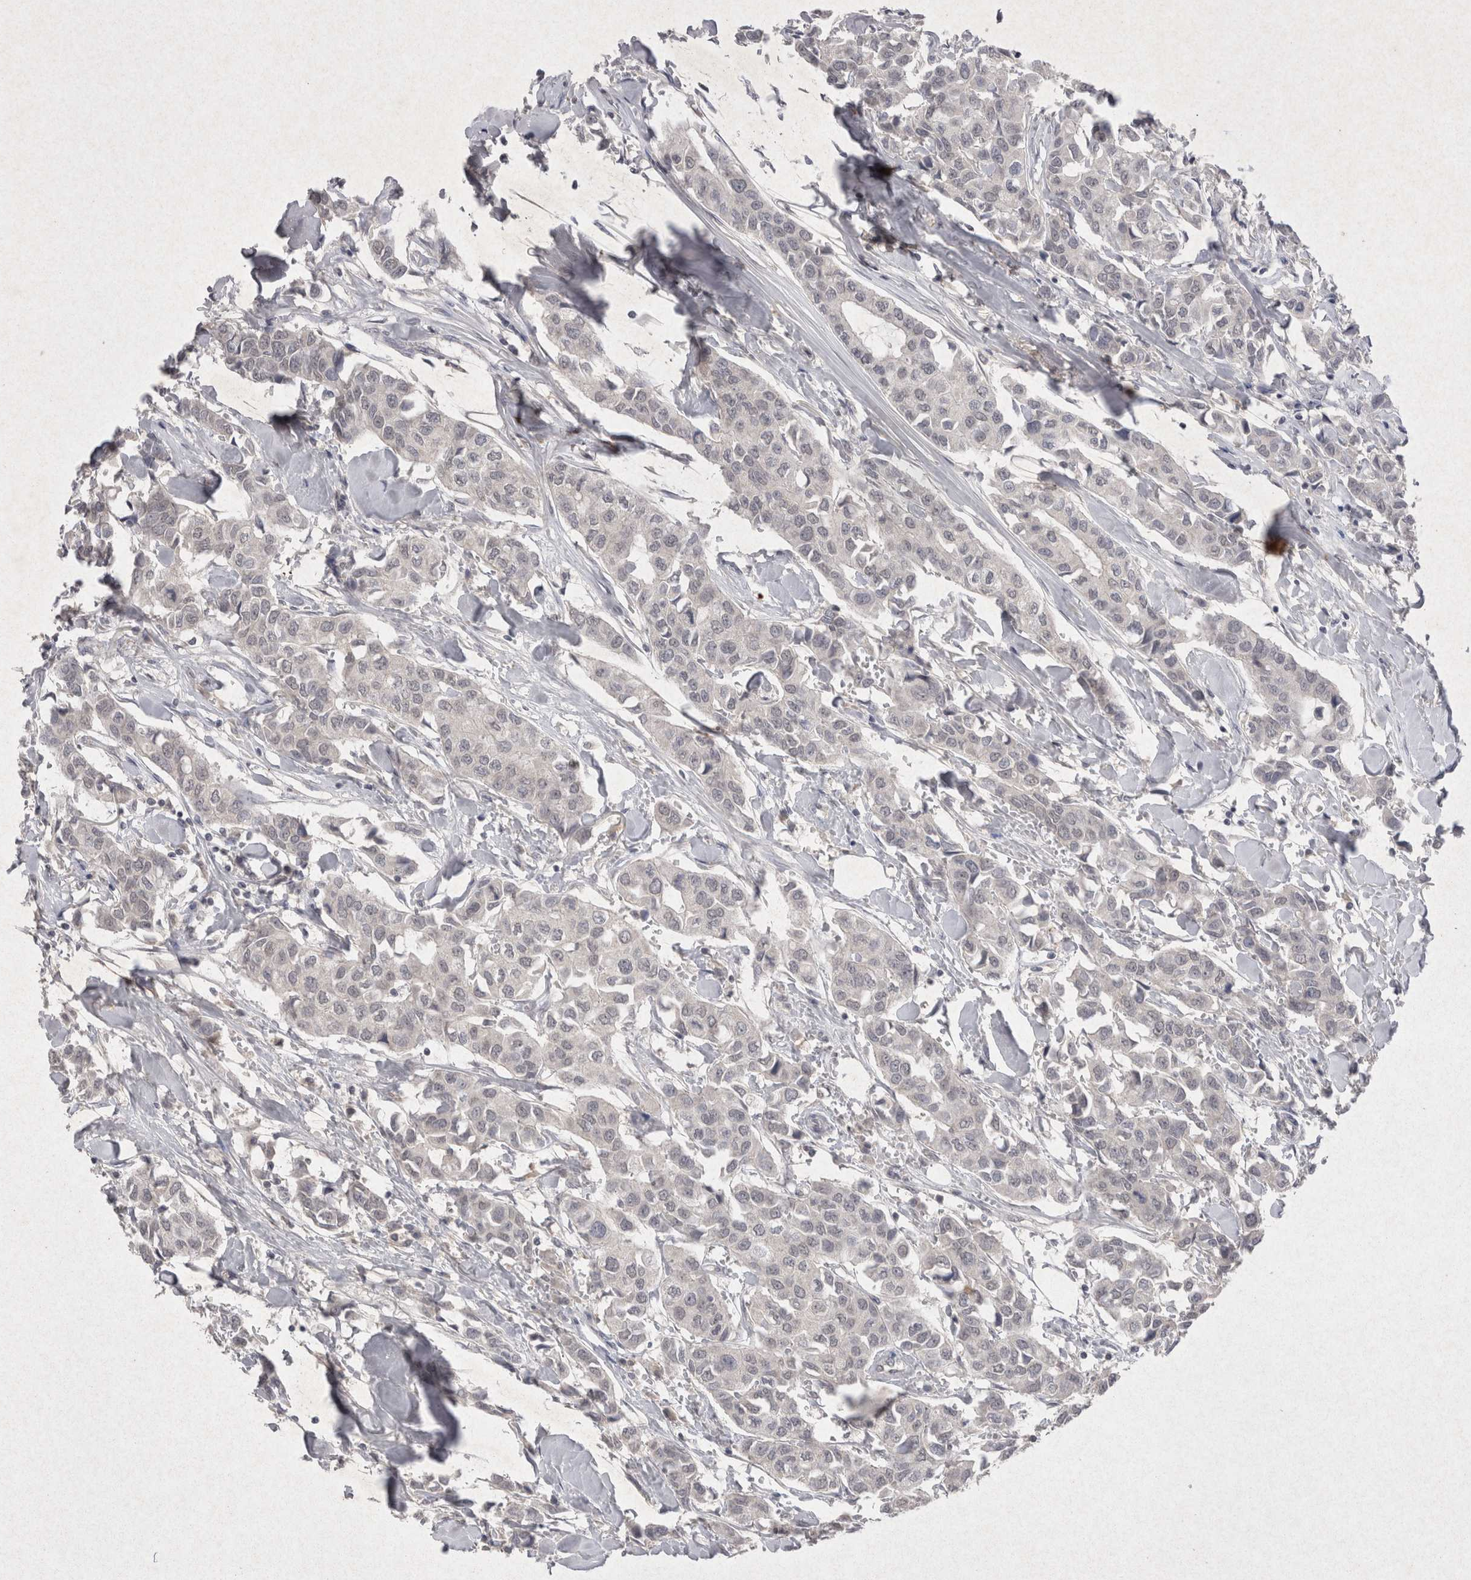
{"staining": {"intensity": "negative", "quantity": "none", "location": "none"}, "tissue": "breast cancer", "cell_type": "Tumor cells", "image_type": "cancer", "snomed": [{"axis": "morphology", "description": "Duct carcinoma"}, {"axis": "topography", "description": "Breast"}], "caption": "Breast cancer (invasive ductal carcinoma) was stained to show a protein in brown. There is no significant staining in tumor cells.", "gene": "LYVE1", "patient": {"sex": "female", "age": 80}}